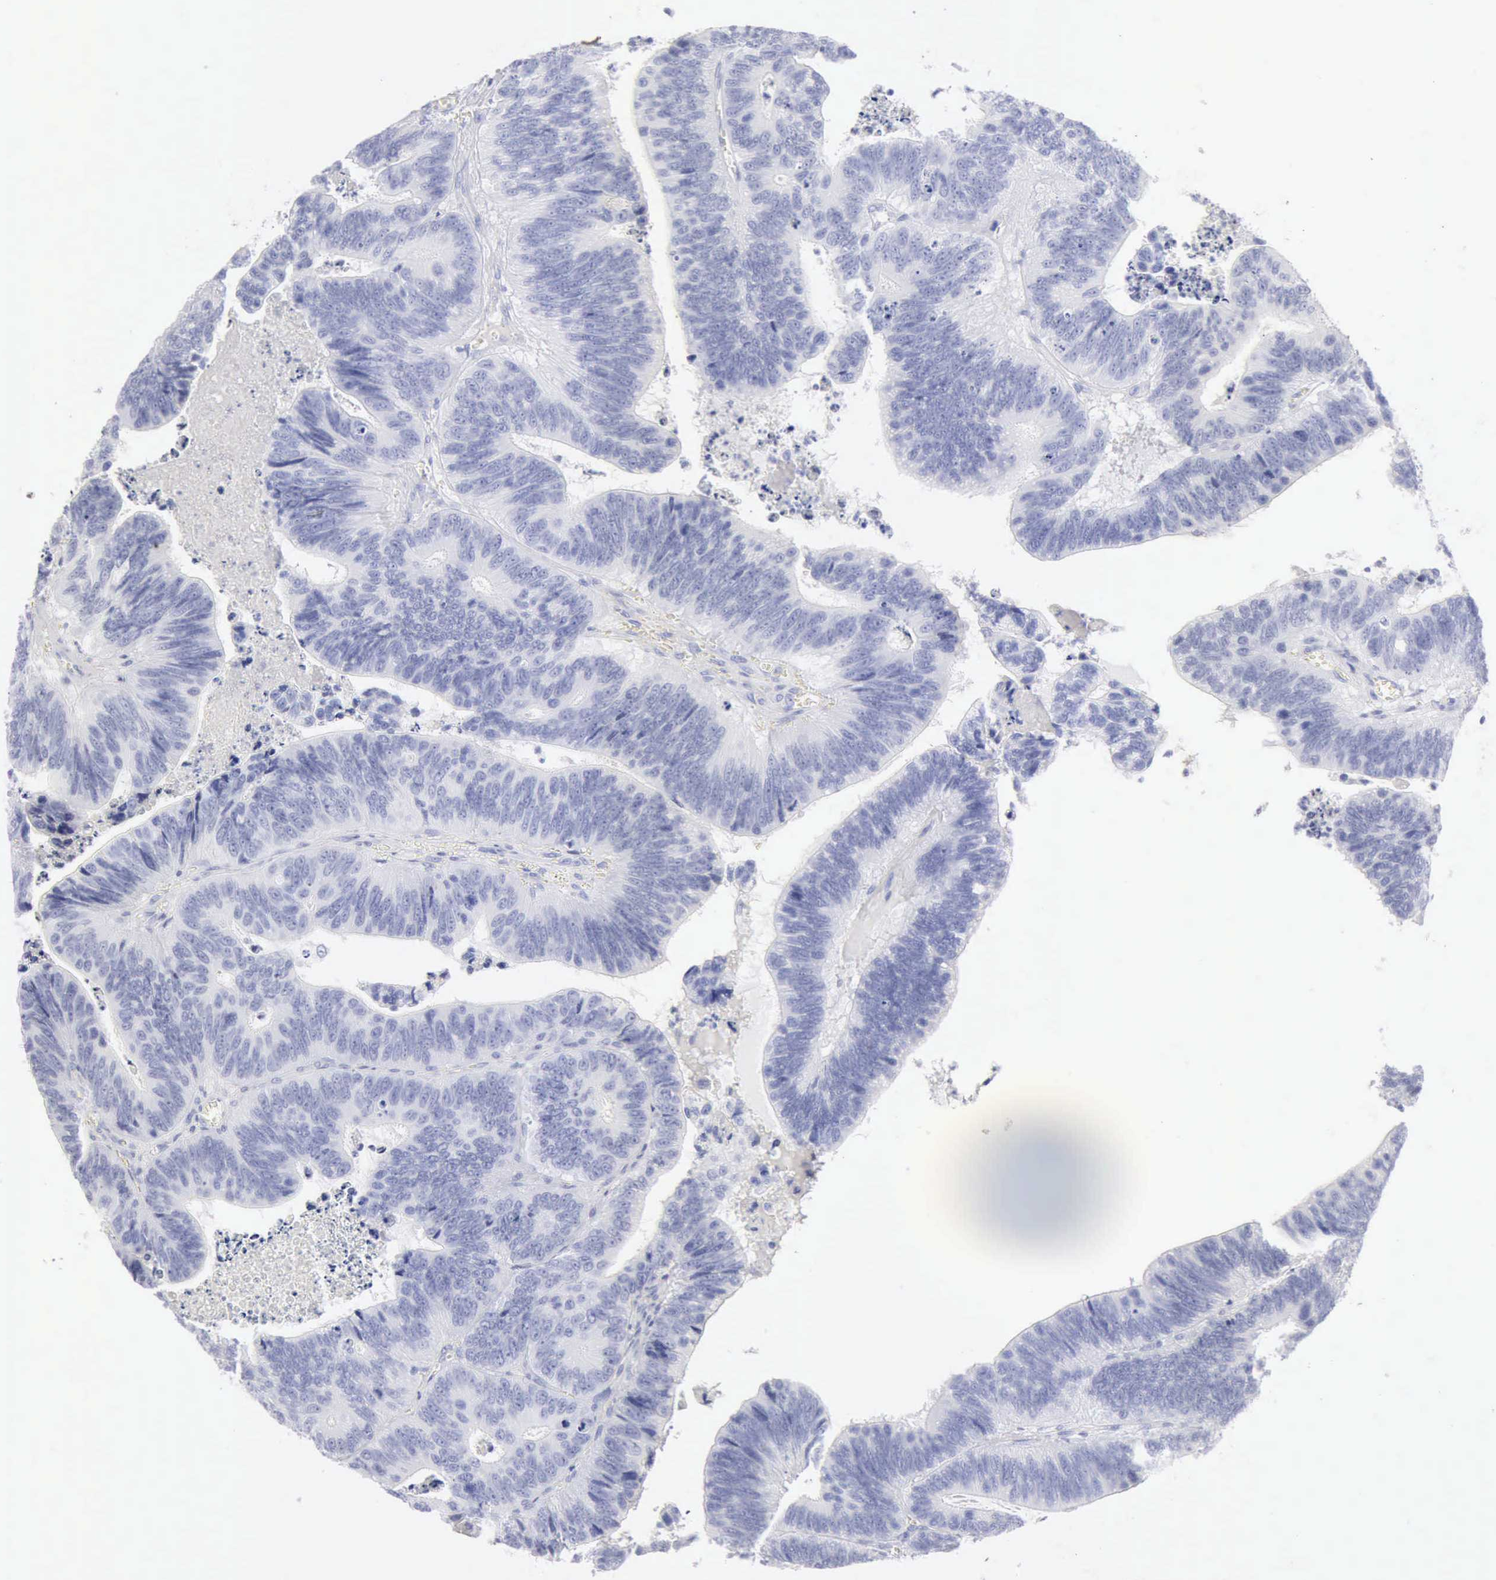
{"staining": {"intensity": "negative", "quantity": "none", "location": "none"}, "tissue": "colorectal cancer", "cell_type": "Tumor cells", "image_type": "cancer", "snomed": [{"axis": "morphology", "description": "Adenocarcinoma, NOS"}, {"axis": "topography", "description": "Colon"}], "caption": "Adenocarcinoma (colorectal) was stained to show a protein in brown. There is no significant staining in tumor cells.", "gene": "KRT10", "patient": {"sex": "male", "age": 72}}